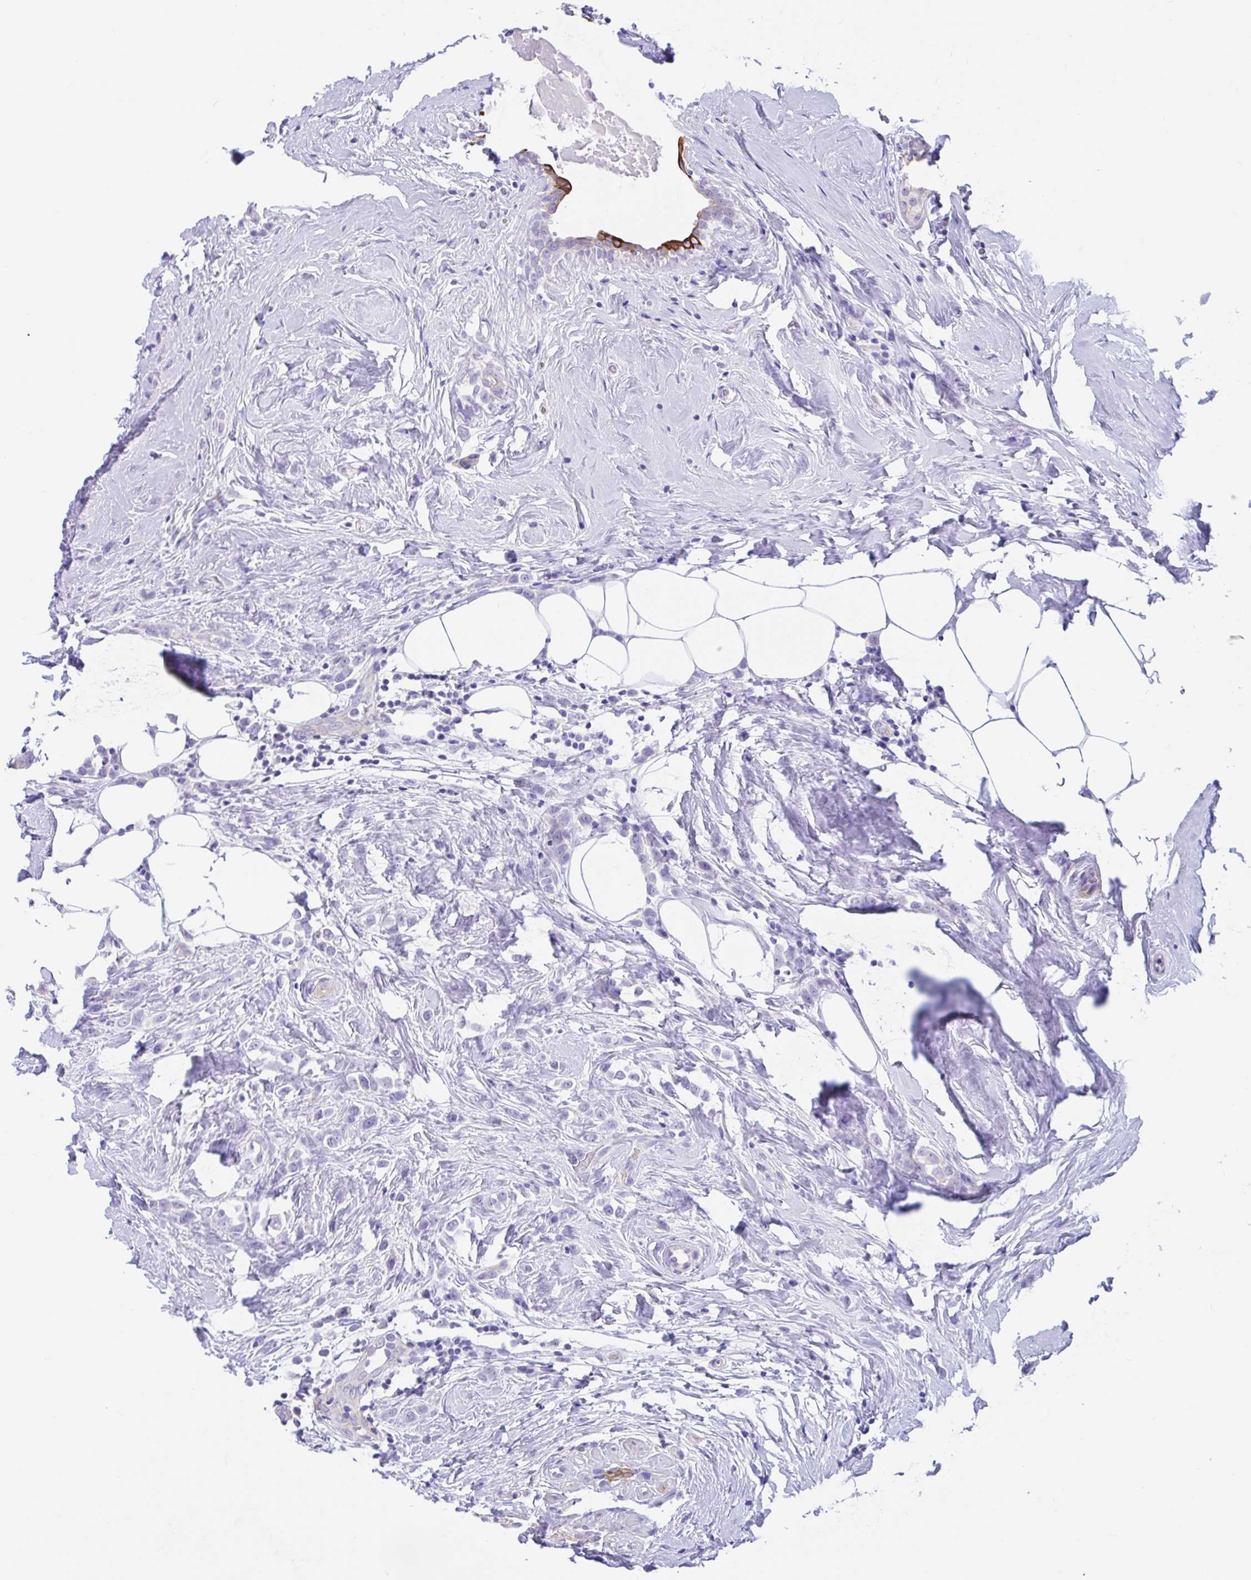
{"staining": {"intensity": "negative", "quantity": "none", "location": "none"}, "tissue": "breast cancer", "cell_type": "Tumor cells", "image_type": "cancer", "snomed": [{"axis": "morphology", "description": "Duct carcinoma"}, {"axis": "topography", "description": "Breast"}], "caption": "Immunohistochemical staining of human intraductal carcinoma (breast) reveals no significant expression in tumor cells.", "gene": "OR6N2", "patient": {"sex": "female", "age": 80}}